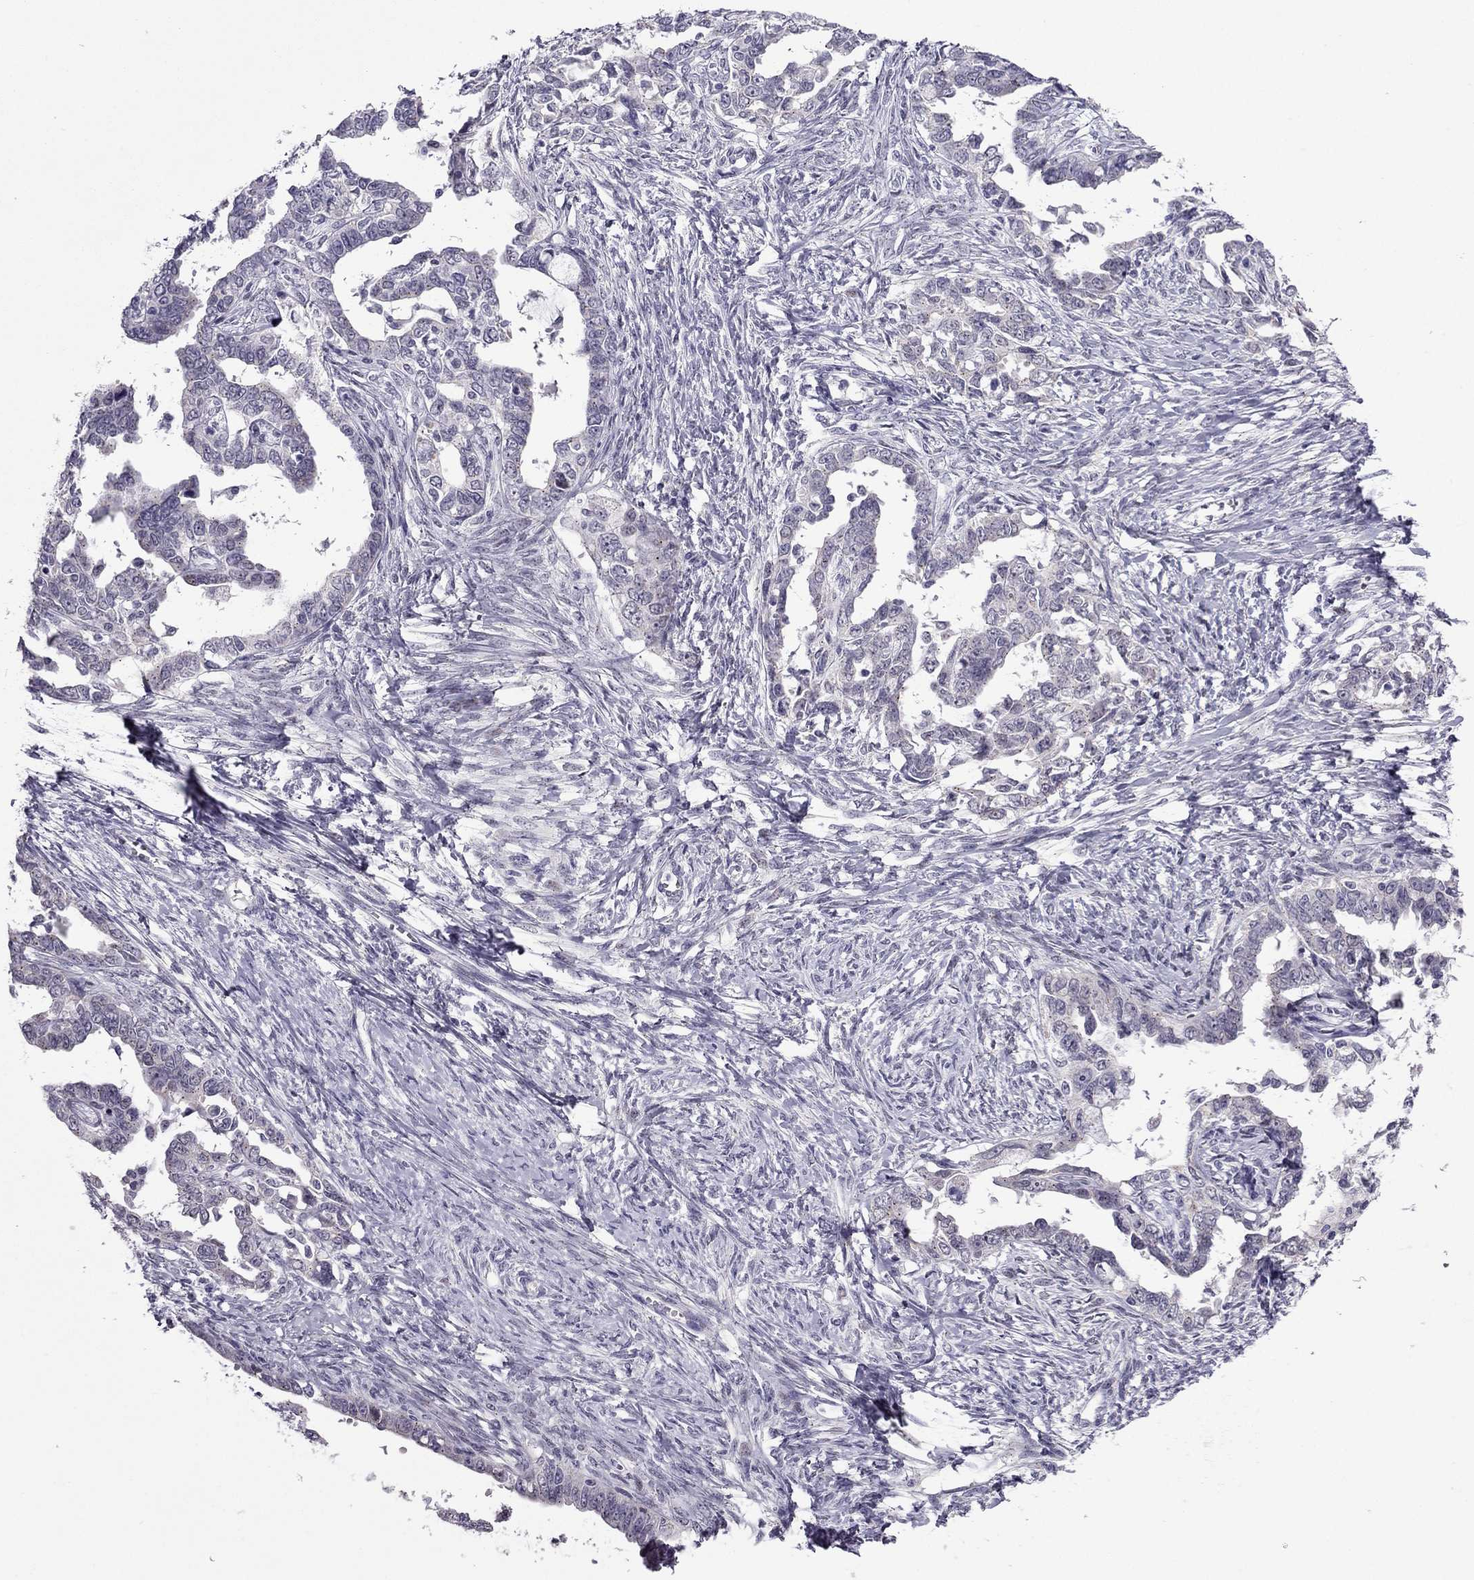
{"staining": {"intensity": "negative", "quantity": "none", "location": "none"}, "tissue": "ovarian cancer", "cell_type": "Tumor cells", "image_type": "cancer", "snomed": [{"axis": "morphology", "description": "Cystadenocarcinoma, serous, NOS"}, {"axis": "topography", "description": "Ovary"}], "caption": "Tumor cells are negative for brown protein staining in ovarian serous cystadenocarcinoma.", "gene": "MYBPH", "patient": {"sex": "female", "age": 69}}